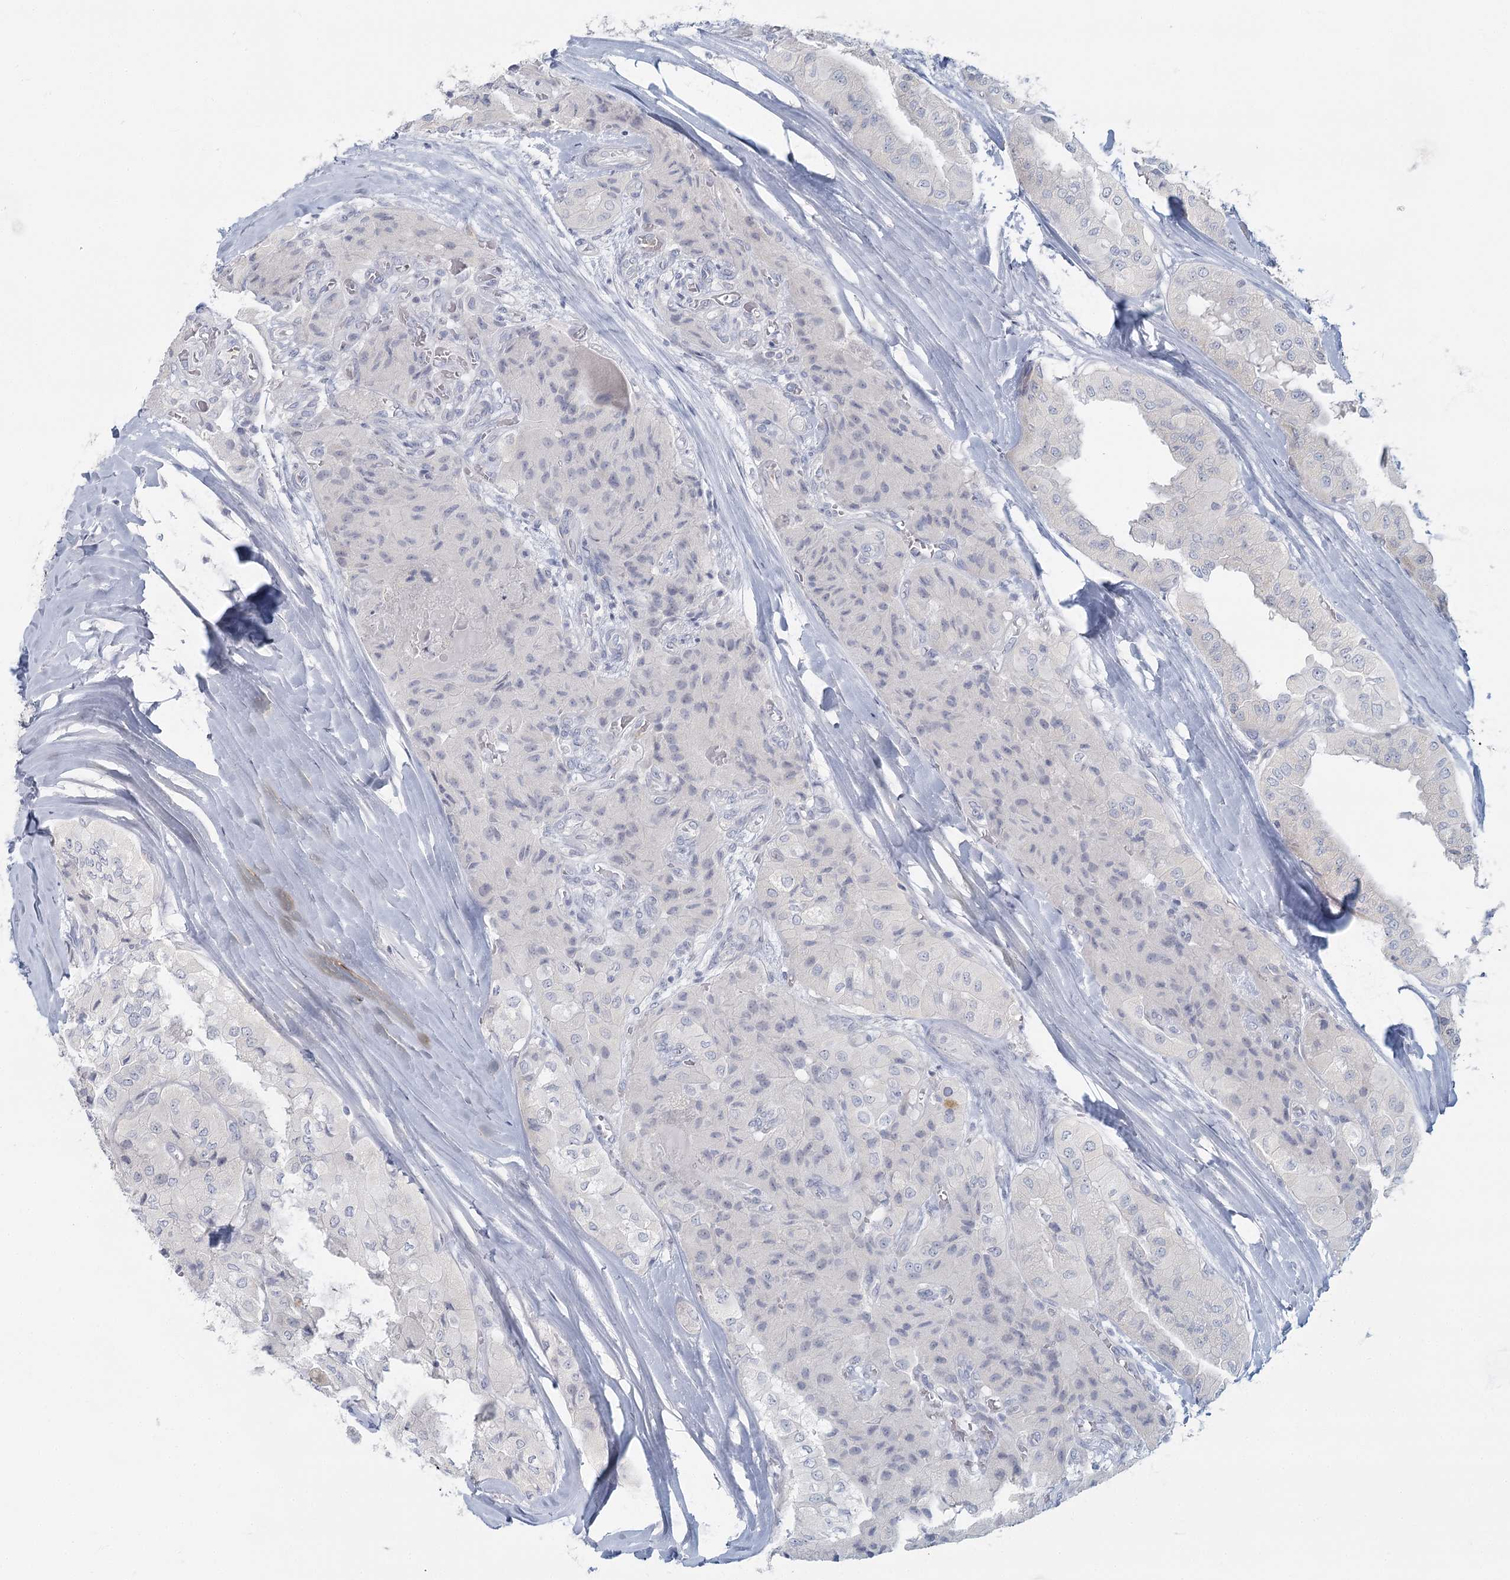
{"staining": {"intensity": "negative", "quantity": "none", "location": "none"}, "tissue": "thyroid cancer", "cell_type": "Tumor cells", "image_type": "cancer", "snomed": [{"axis": "morphology", "description": "Papillary adenocarcinoma, NOS"}, {"axis": "topography", "description": "Thyroid gland"}], "caption": "High power microscopy micrograph of an IHC micrograph of thyroid papillary adenocarcinoma, revealing no significant positivity in tumor cells. Nuclei are stained in blue.", "gene": "FAM110C", "patient": {"sex": "female", "age": 59}}